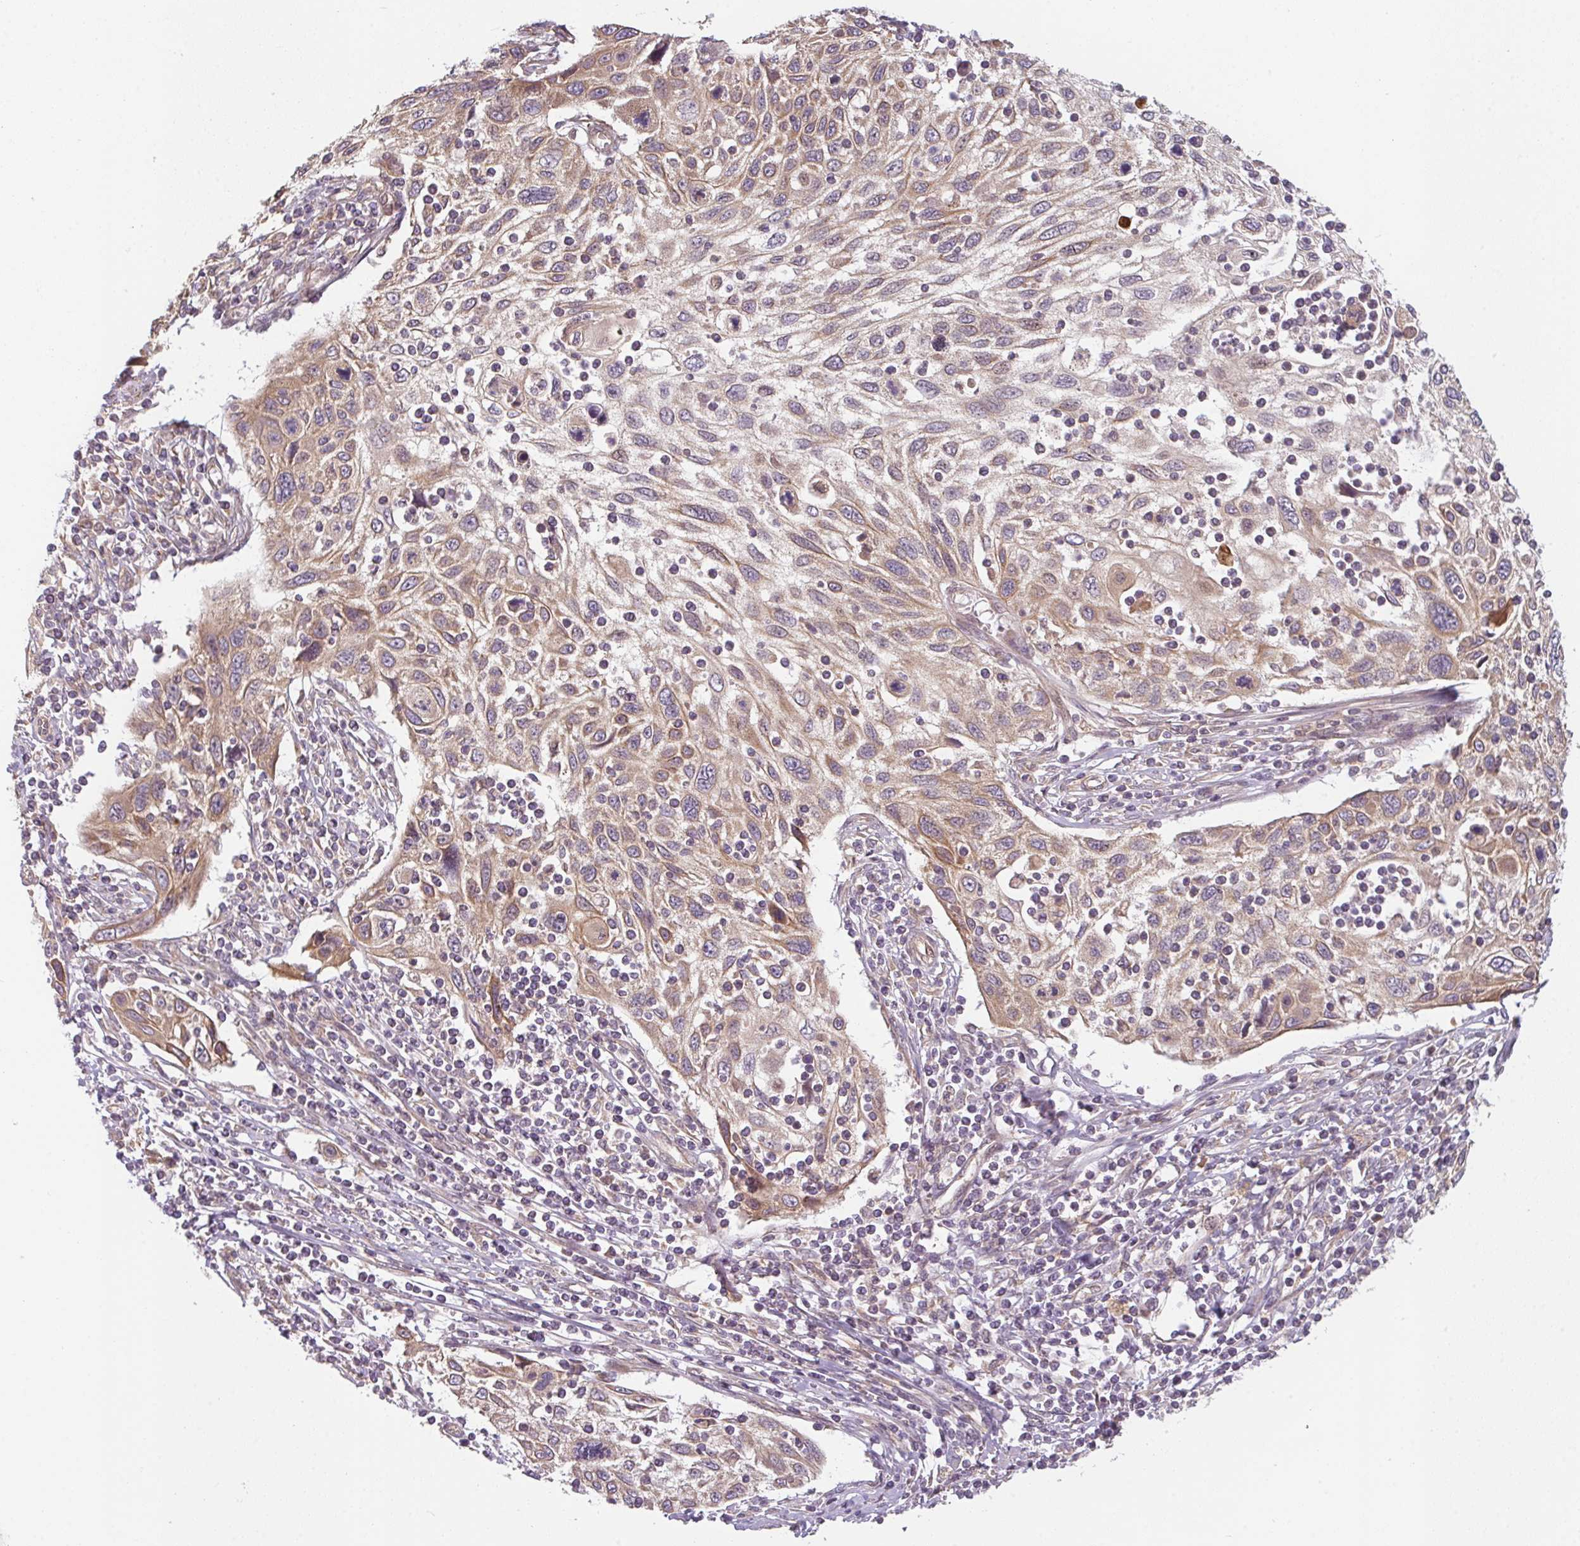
{"staining": {"intensity": "moderate", "quantity": ">75%", "location": "cytoplasmic/membranous"}, "tissue": "cervical cancer", "cell_type": "Tumor cells", "image_type": "cancer", "snomed": [{"axis": "morphology", "description": "Squamous cell carcinoma, NOS"}, {"axis": "topography", "description": "Cervix"}], "caption": "This micrograph reveals immunohistochemistry (IHC) staining of human cervical squamous cell carcinoma, with medium moderate cytoplasmic/membranous expression in about >75% of tumor cells.", "gene": "RNF31", "patient": {"sex": "female", "age": 70}}